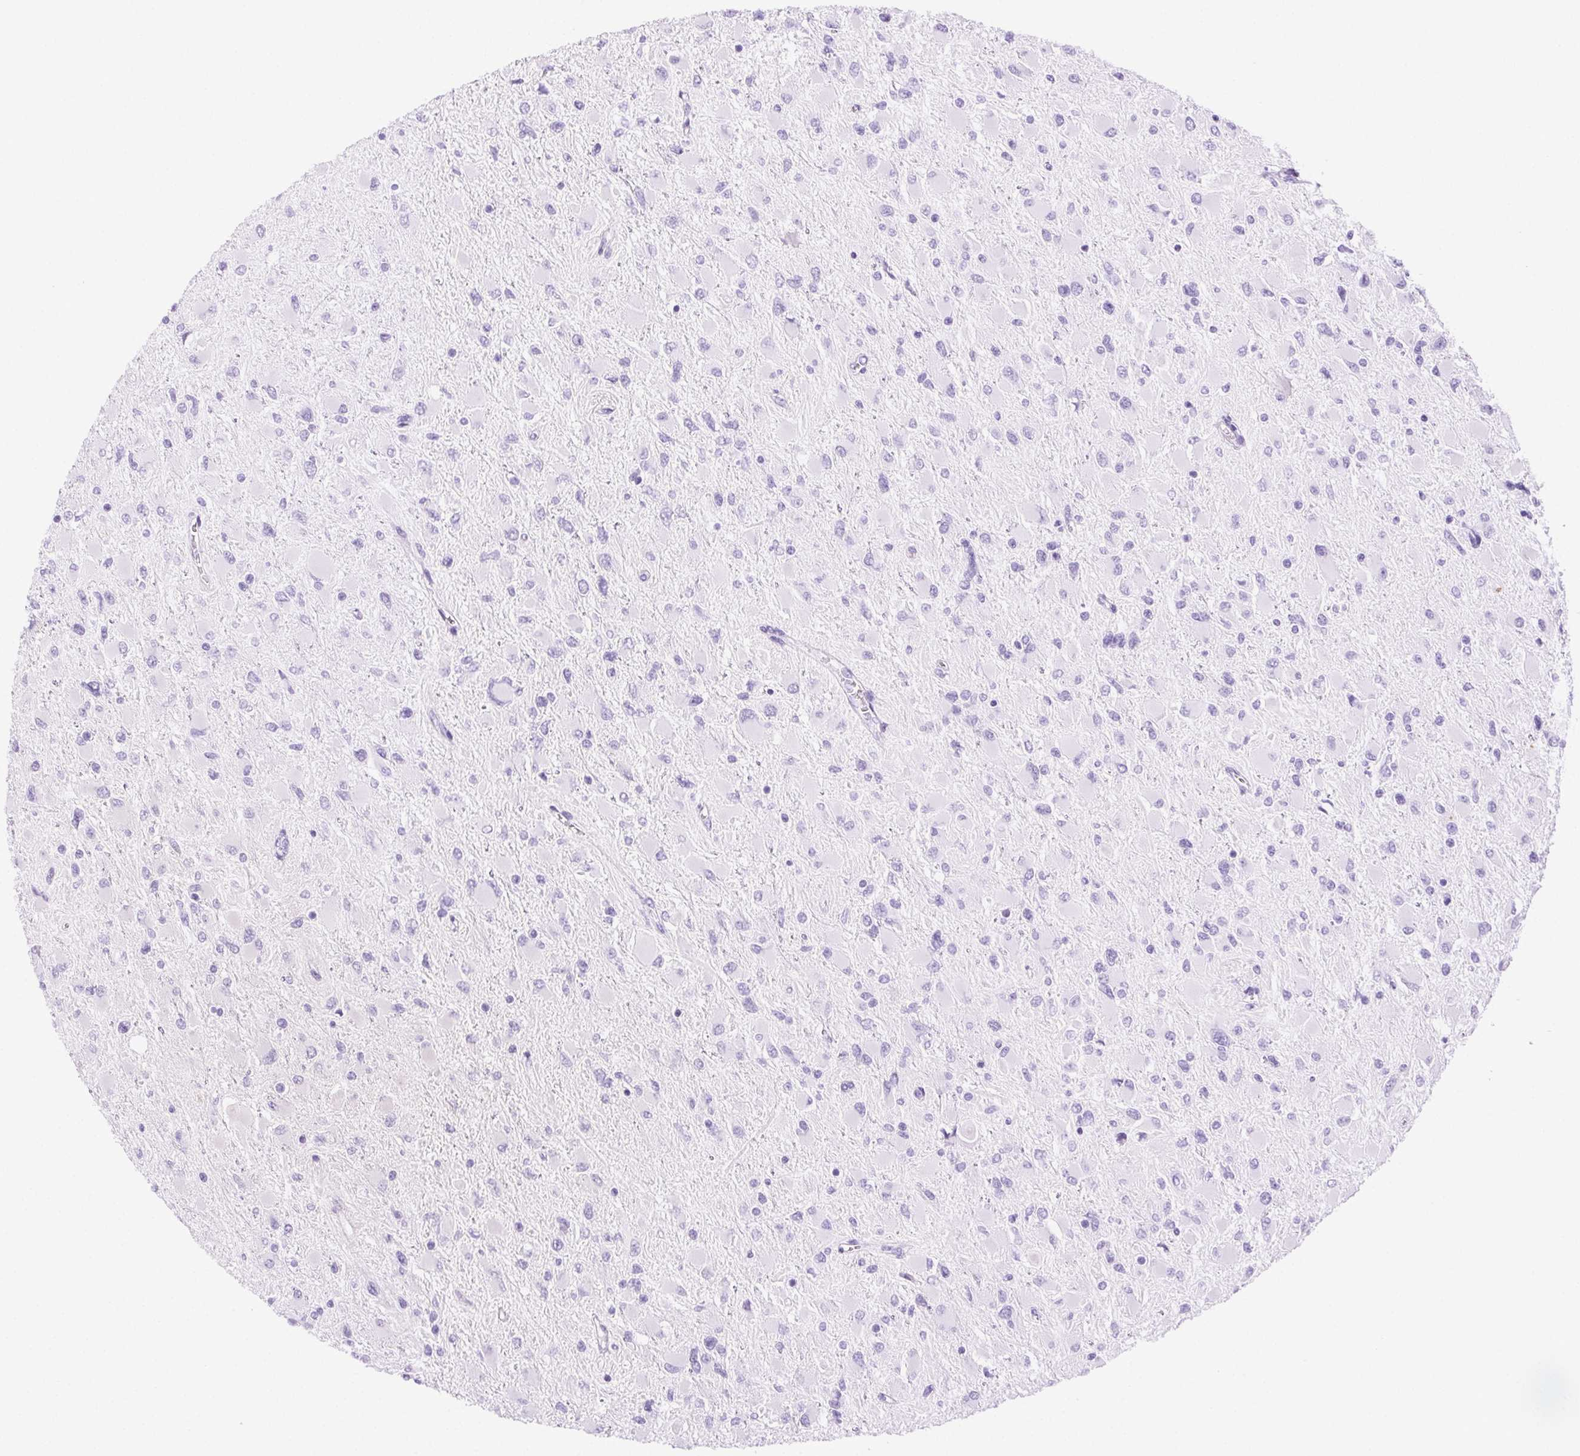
{"staining": {"intensity": "negative", "quantity": "none", "location": "none"}, "tissue": "glioma", "cell_type": "Tumor cells", "image_type": "cancer", "snomed": [{"axis": "morphology", "description": "Glioma, malignant, High grade"}, {"axis": "topography", "description": "Cerebral cortex"}], "caption": "Immunohistochemistry micrograph of neoplastic tissue: glioma stained with DAB reveals no significant protein staining in tumor cells.", "gene": "CLDN10", "patient": {"sex": "female", "age": 36}}